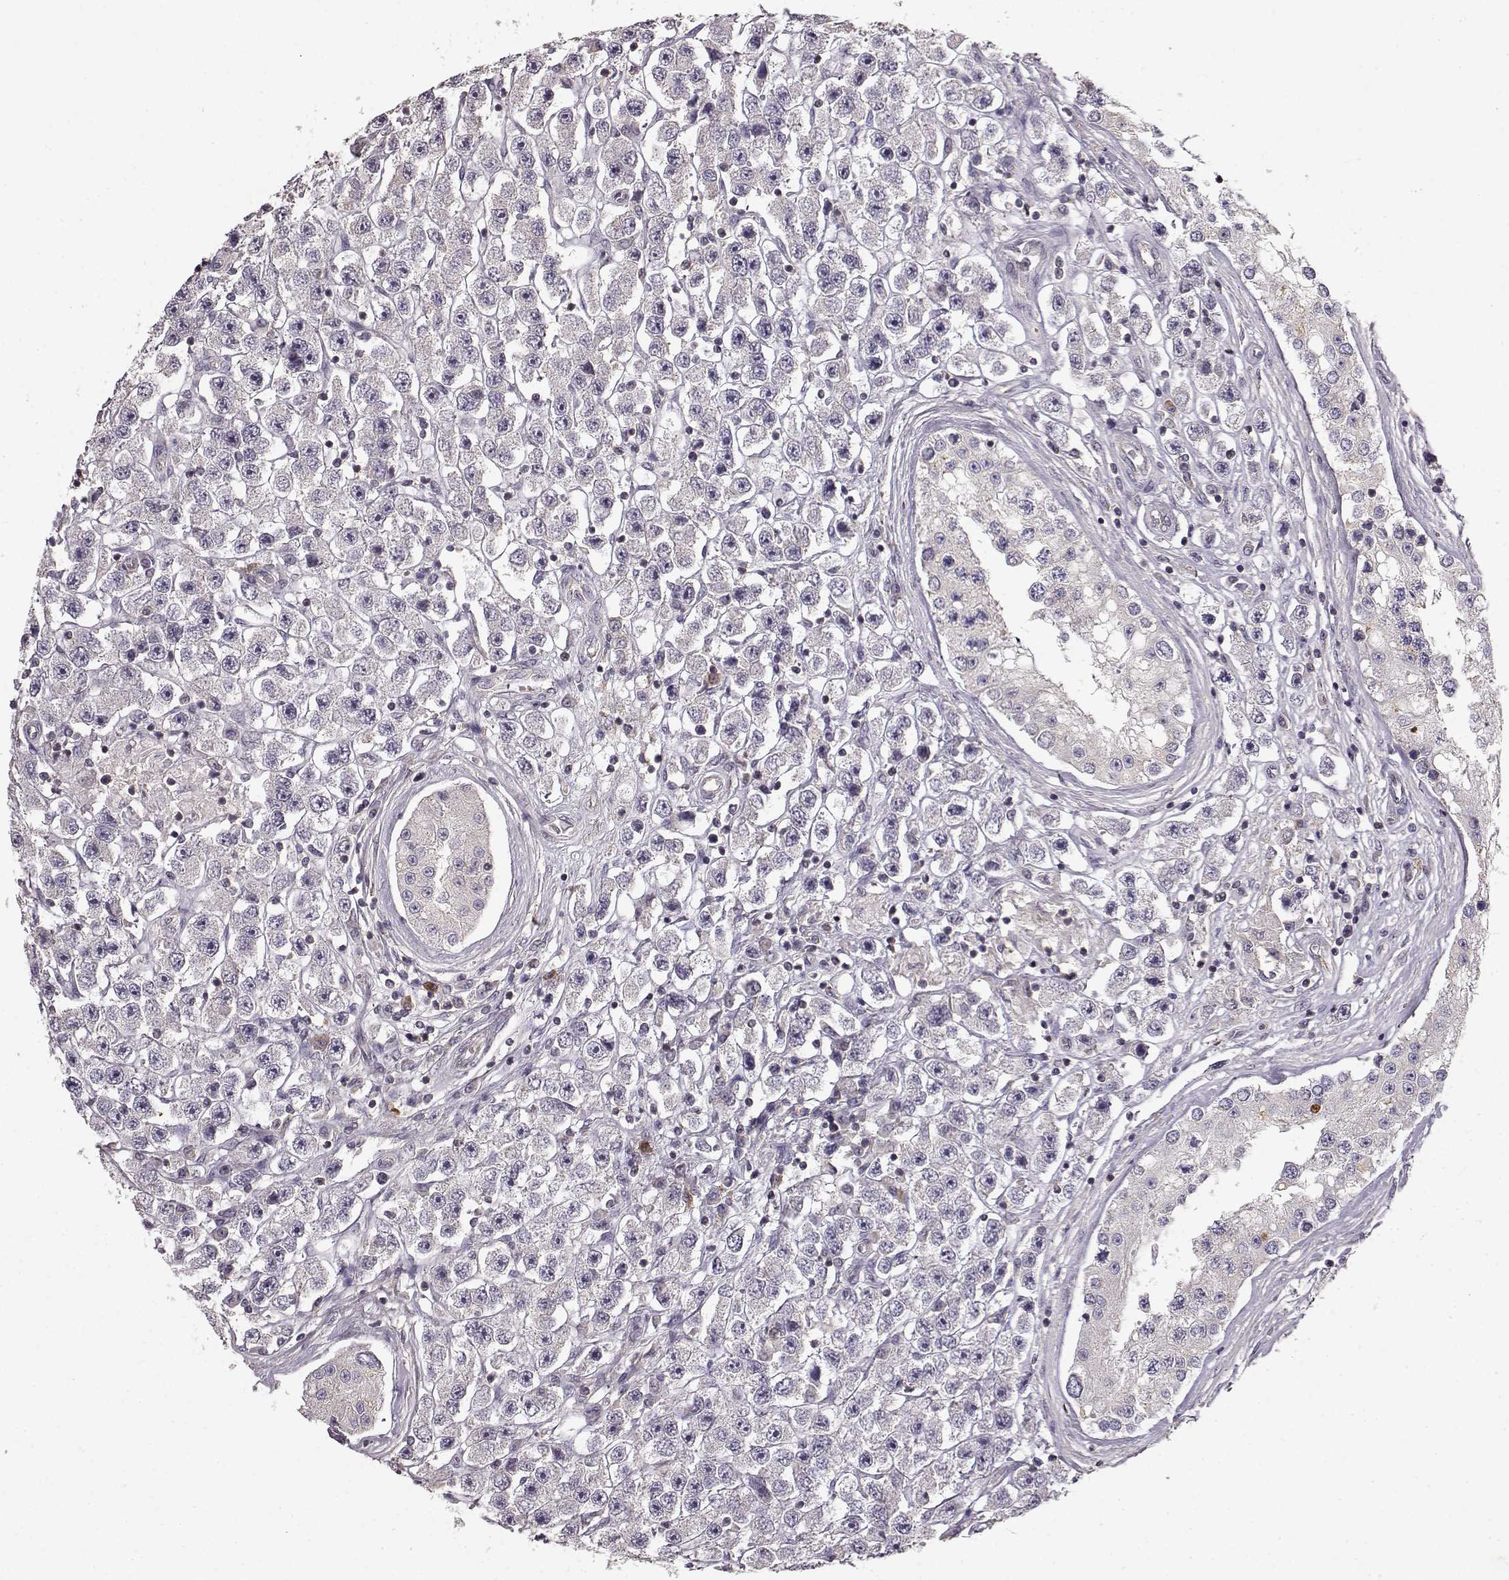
{"staining": {"intensity": "negative", "quantity": "none", "location": "none"}, "tissue": "testis cancer", "cell_type": "Tumor cells", "image_type": "cancer", "snomed": [{"axis": "morphology", "description": "Seminoma, NOS"}, {"axis": "topography", "description": "Testis"}], "caption": "Testis cancer (seminoma) was stained to show a protein in brown. There is no significant expression in tumor cells. The staining was performed using DAB to visualize the protein expression in brown, while the nuclei were stained in blue with hematoxylin (Magnification: 20x).", "gene": "ERBB3", "patient": {"sex": "male", "age": 45}}